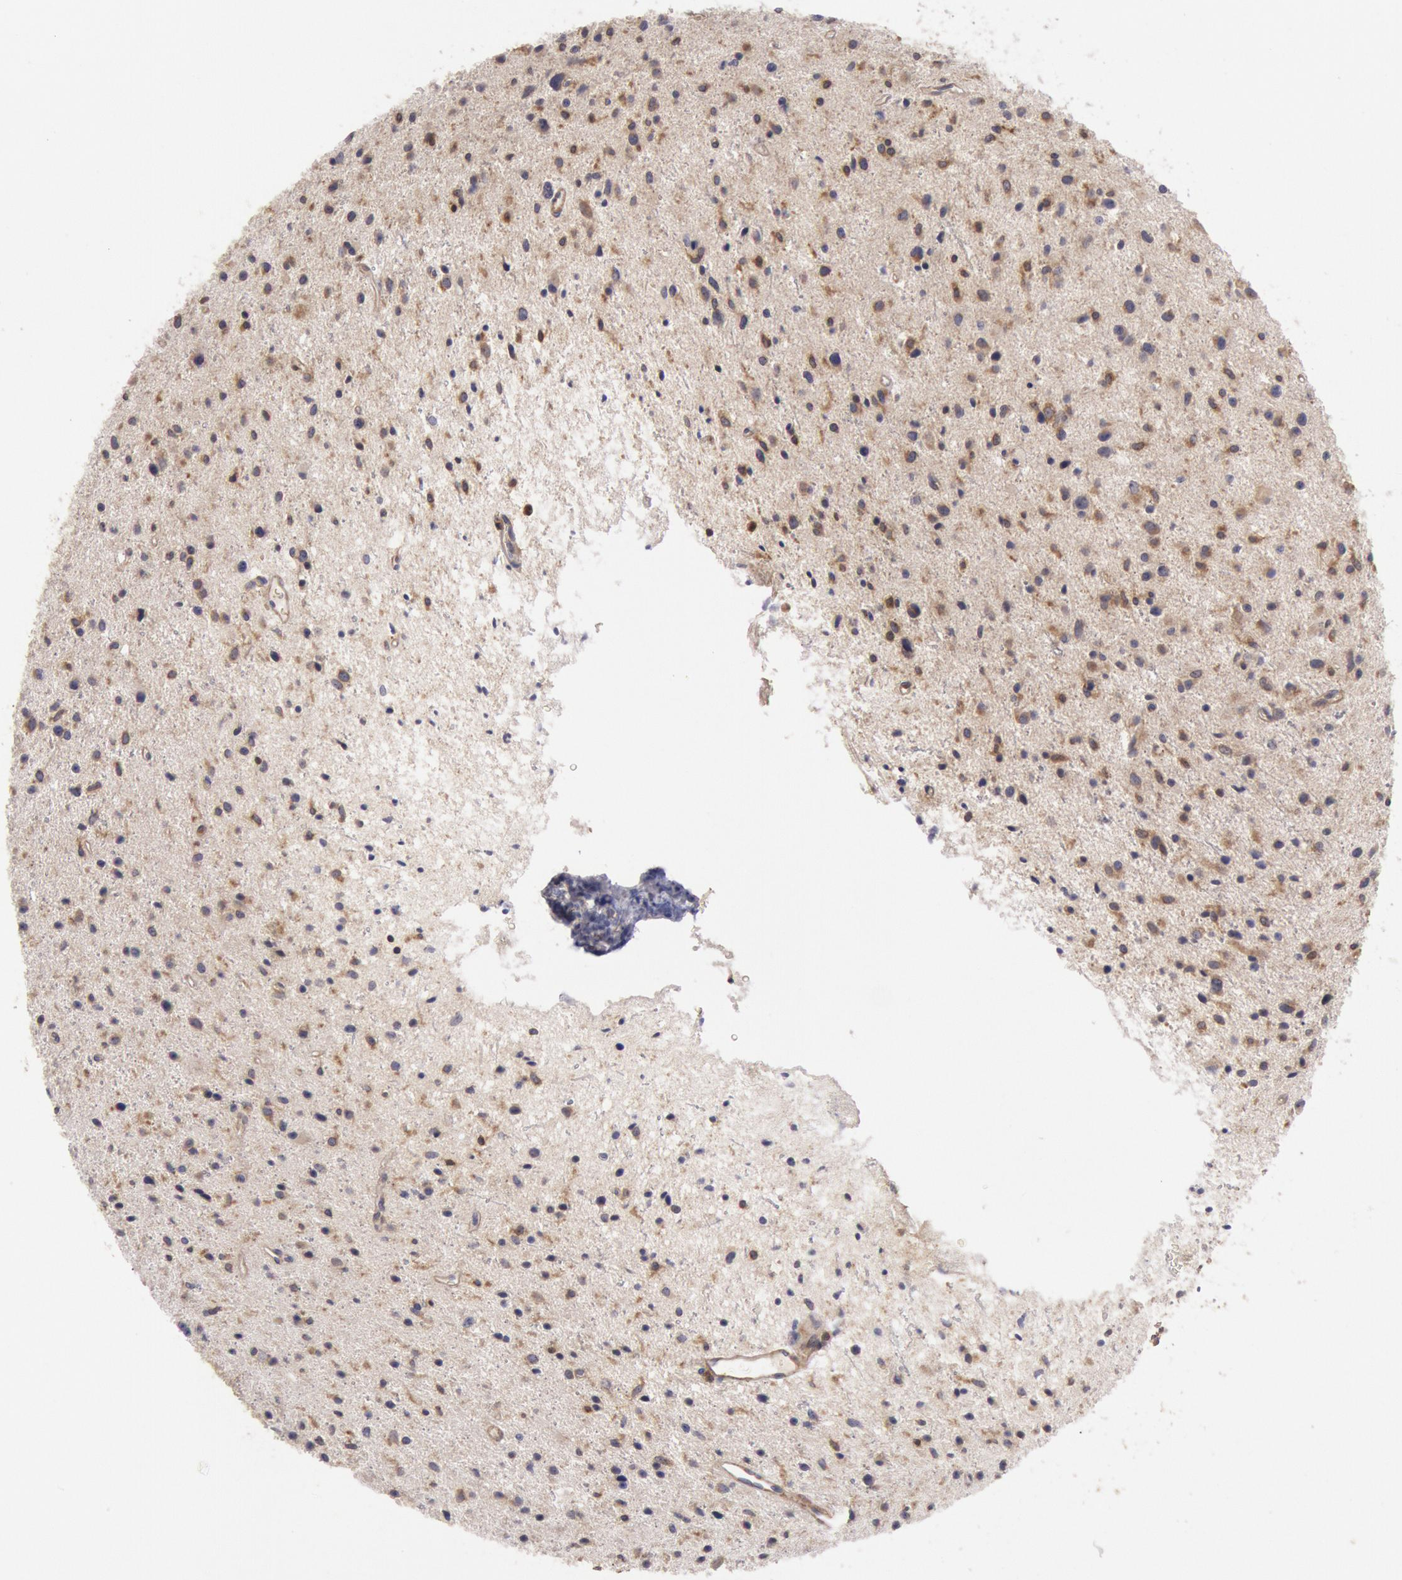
{"staining": {"intensity": "moderate", "quantity": "<25%", "location": "cytoplasmic/membranous"}, "tissue": "glioma", "cell_type": "Tumor cells", "image_type": "cancer", "snomed": [{"axis": "morphology", "description": "Glioma, malignant, Low grade"}, {"axis": "topography", "description": "Brain"}], "caption": "IHC of low-grade glioma (malignant) displays low levels of moderate cytoplasmic/membranous positivity in about <25% of tumor cells.", "gene": "PIK3R1", "patient": {"sex": "female", "age": 46}}